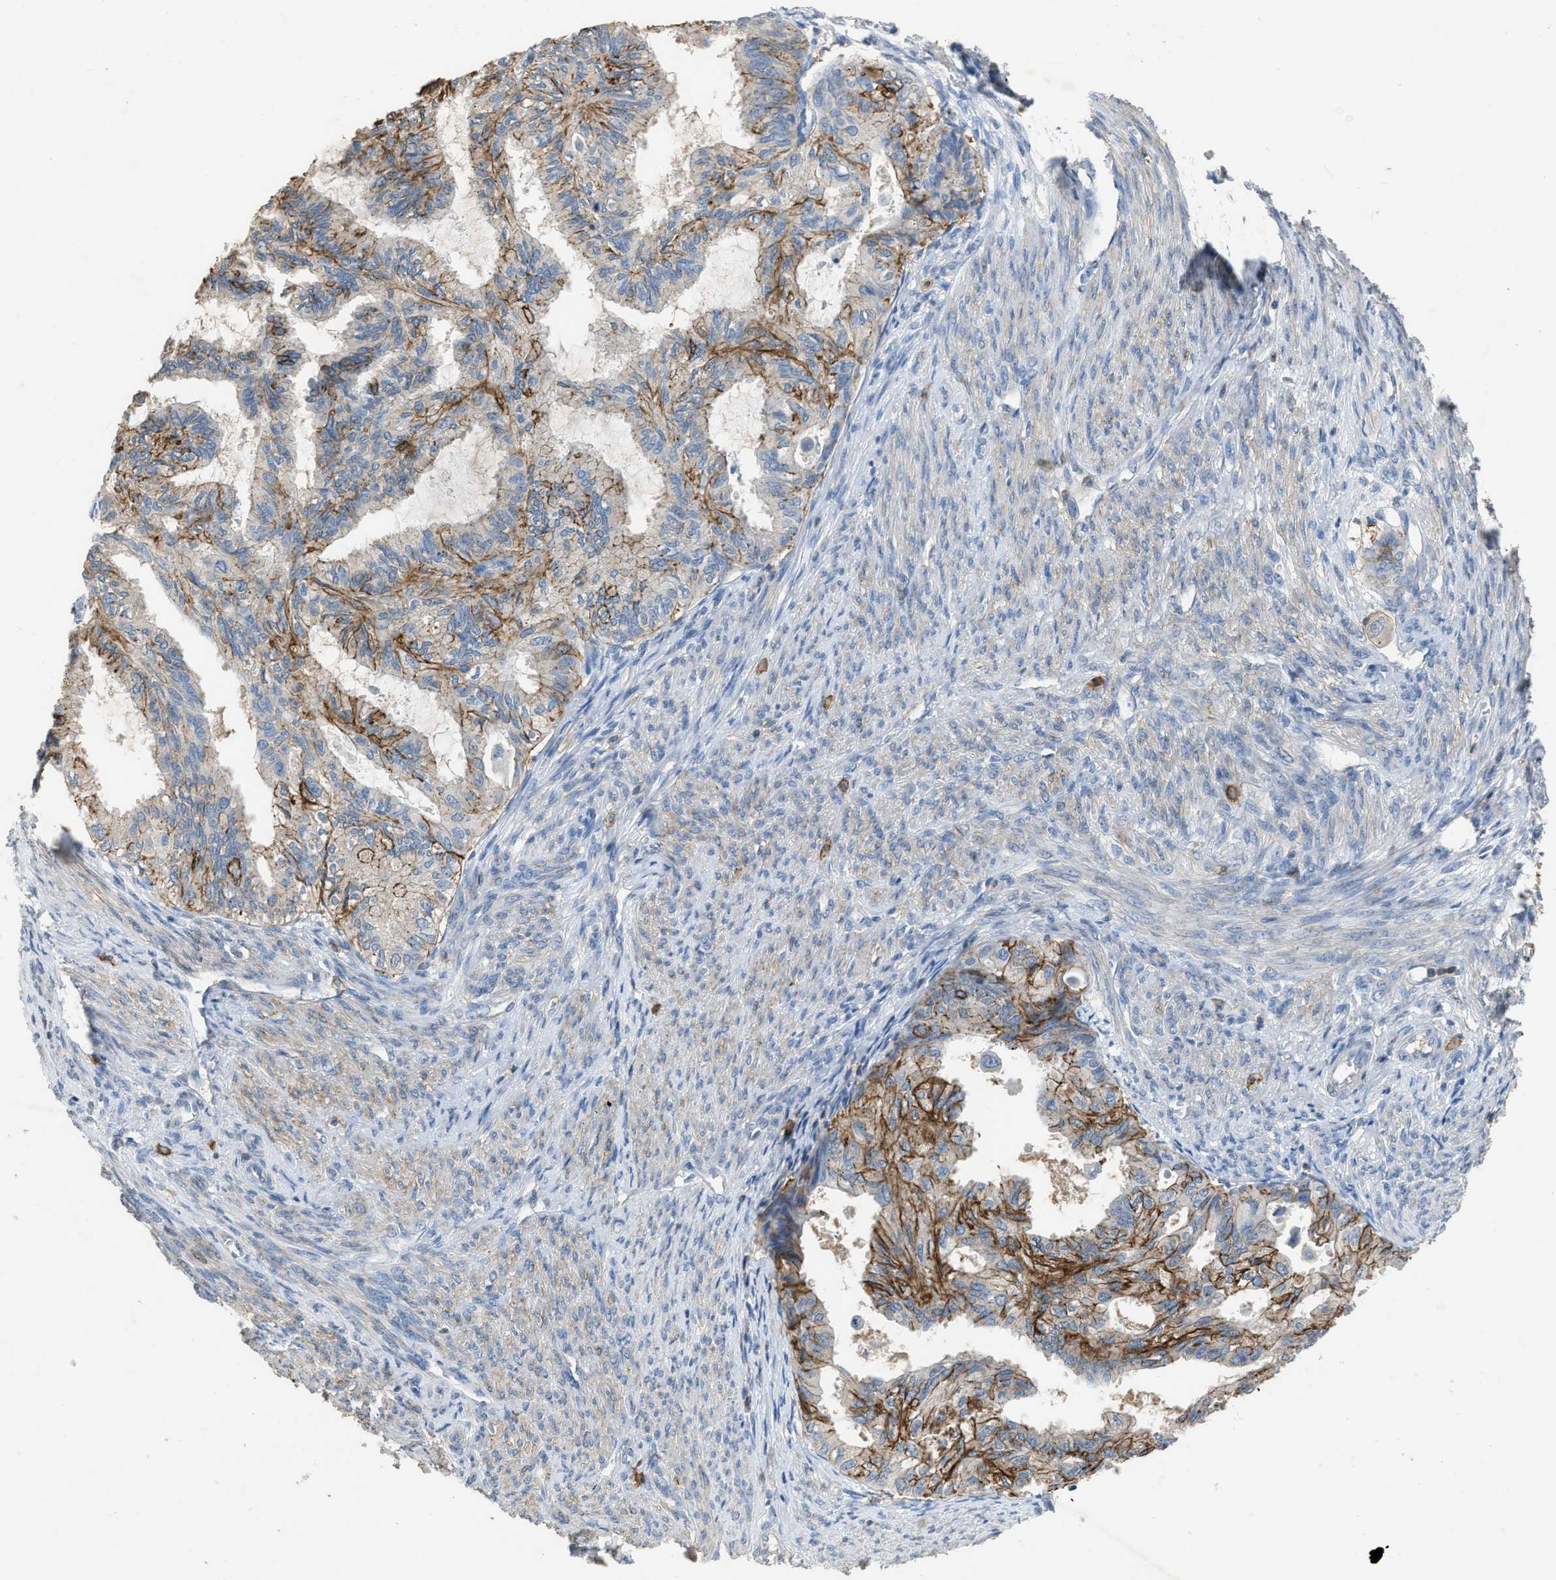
{"staining": {"intensity": "strong", "quantity": "25%-75%", "location": "cytoplasmic/membranous"}, "tissue": "cervical cancer", "cell_type": "Tumor cells", "image_type": "cancer", "snomed": [{"axis": "morphology", "description": "Normal tissue, NOS"}, {"axis": "morphology", "description": "Adenocarcinoma, NOS"}, {"axis": "topography", "description": "Cervix"}, {"axis": "topography", "description": "Endometrium"}], "caption": "IHC histopathology image of neoplastic tissue: human cervical cancer stained using immunohistochemistry (IHC) displays high levels of strong protein expression localized specifically in the cytoplasmic/membranous of tumor cells, appearing as a cytoplasmic/membranous brown color.", "gene": "OR51E1", "patient": {"sex": "female", "age": 86}}